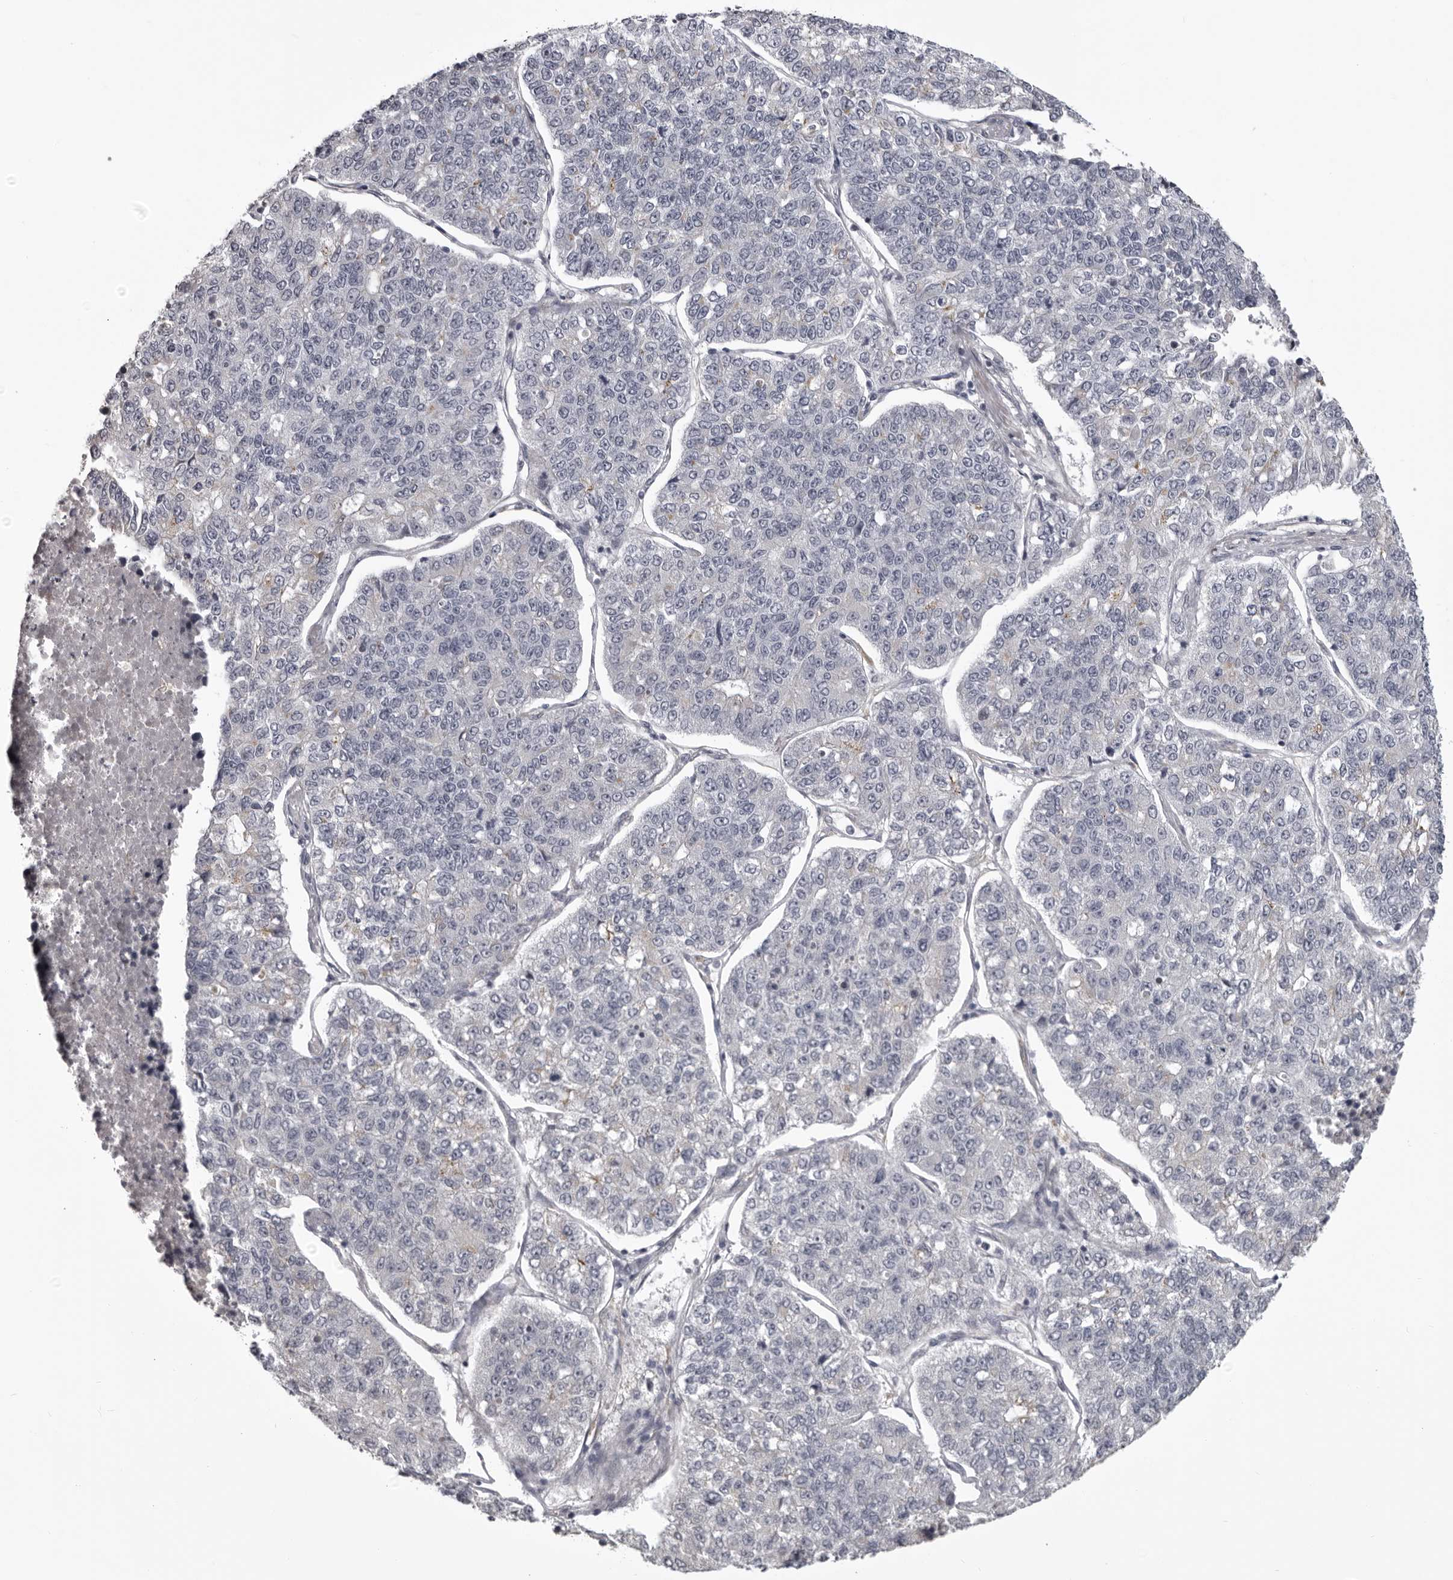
{"staining": {"intensity": "negative", "quantity": "none", "location": "none"}, "tissue": "lung cancer", "cell_type": "Tumor cells", "image_type": "cancer", "snomed": [{"axis": "morphology", "description": "Adenocarcinoma, NOS"}, {"axis": "topography", "description": "Lung"}], "caption": "Lung cancer stained for a protein using IHC reveals no staining tumor cells.", "gene": "NCEH1", "patient": {"sex": "male", "age": 49}}